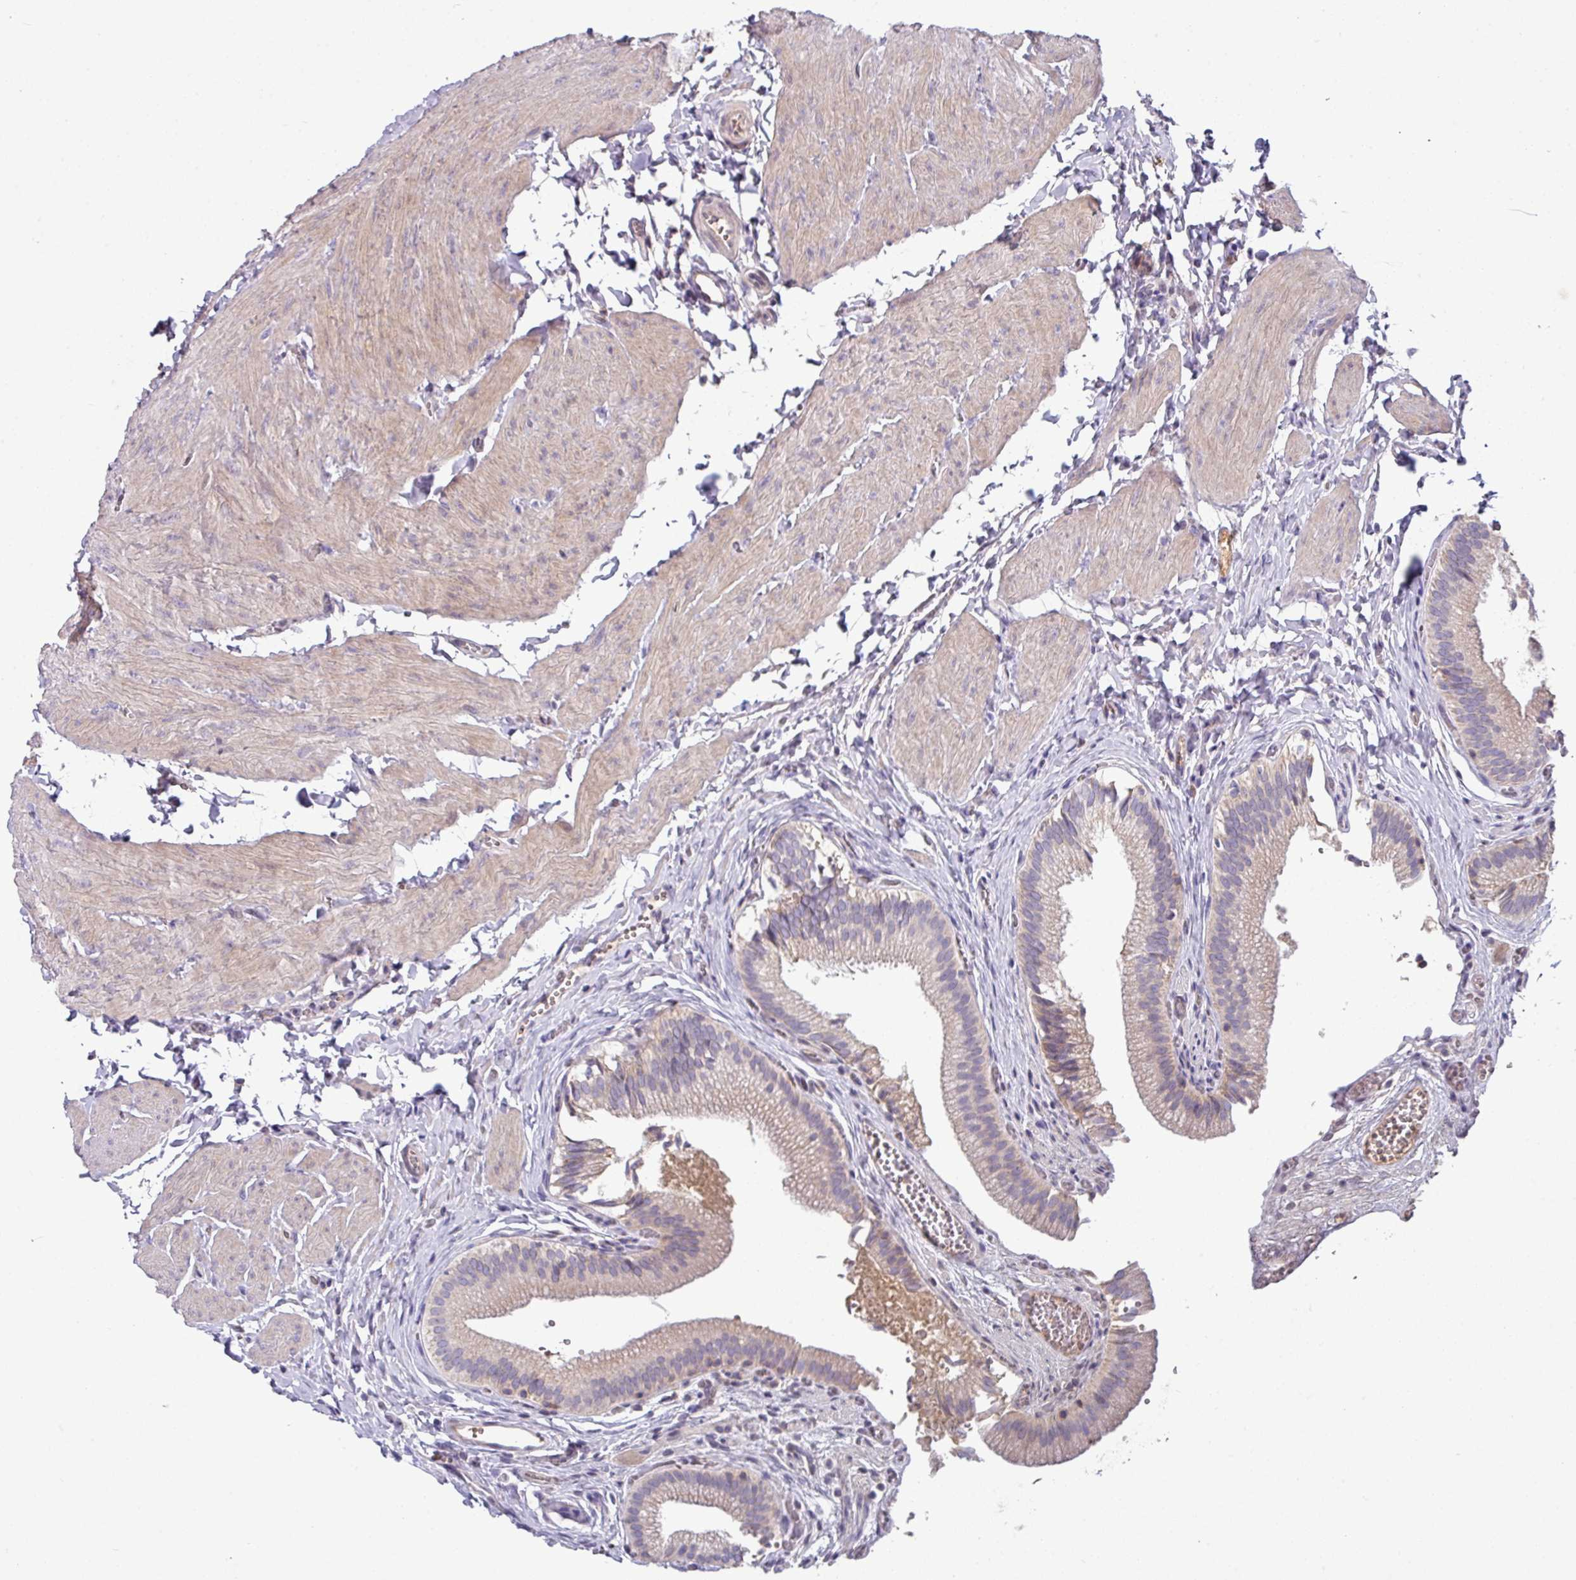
{"staining": {"intensity": "negative", "quantity": "none", "location": "none"}, "tissue": "gallbladder", "cell_type": "Glandular cells", "image_type": "normal", "snomed": [{"axis": "morphology", "description": "Normal tissue, NOS"}, {"axis": "topography", "description": "Gallbladder"}, {"axis": "topography", "description": "Peripheral nerve tissue"}], "caption": "Histopathology image shows no significant protein expression in glandular cells of benign gallbladder.", "gene": "SLAMF6", "patient": {"sex": "male", "age": 17}}